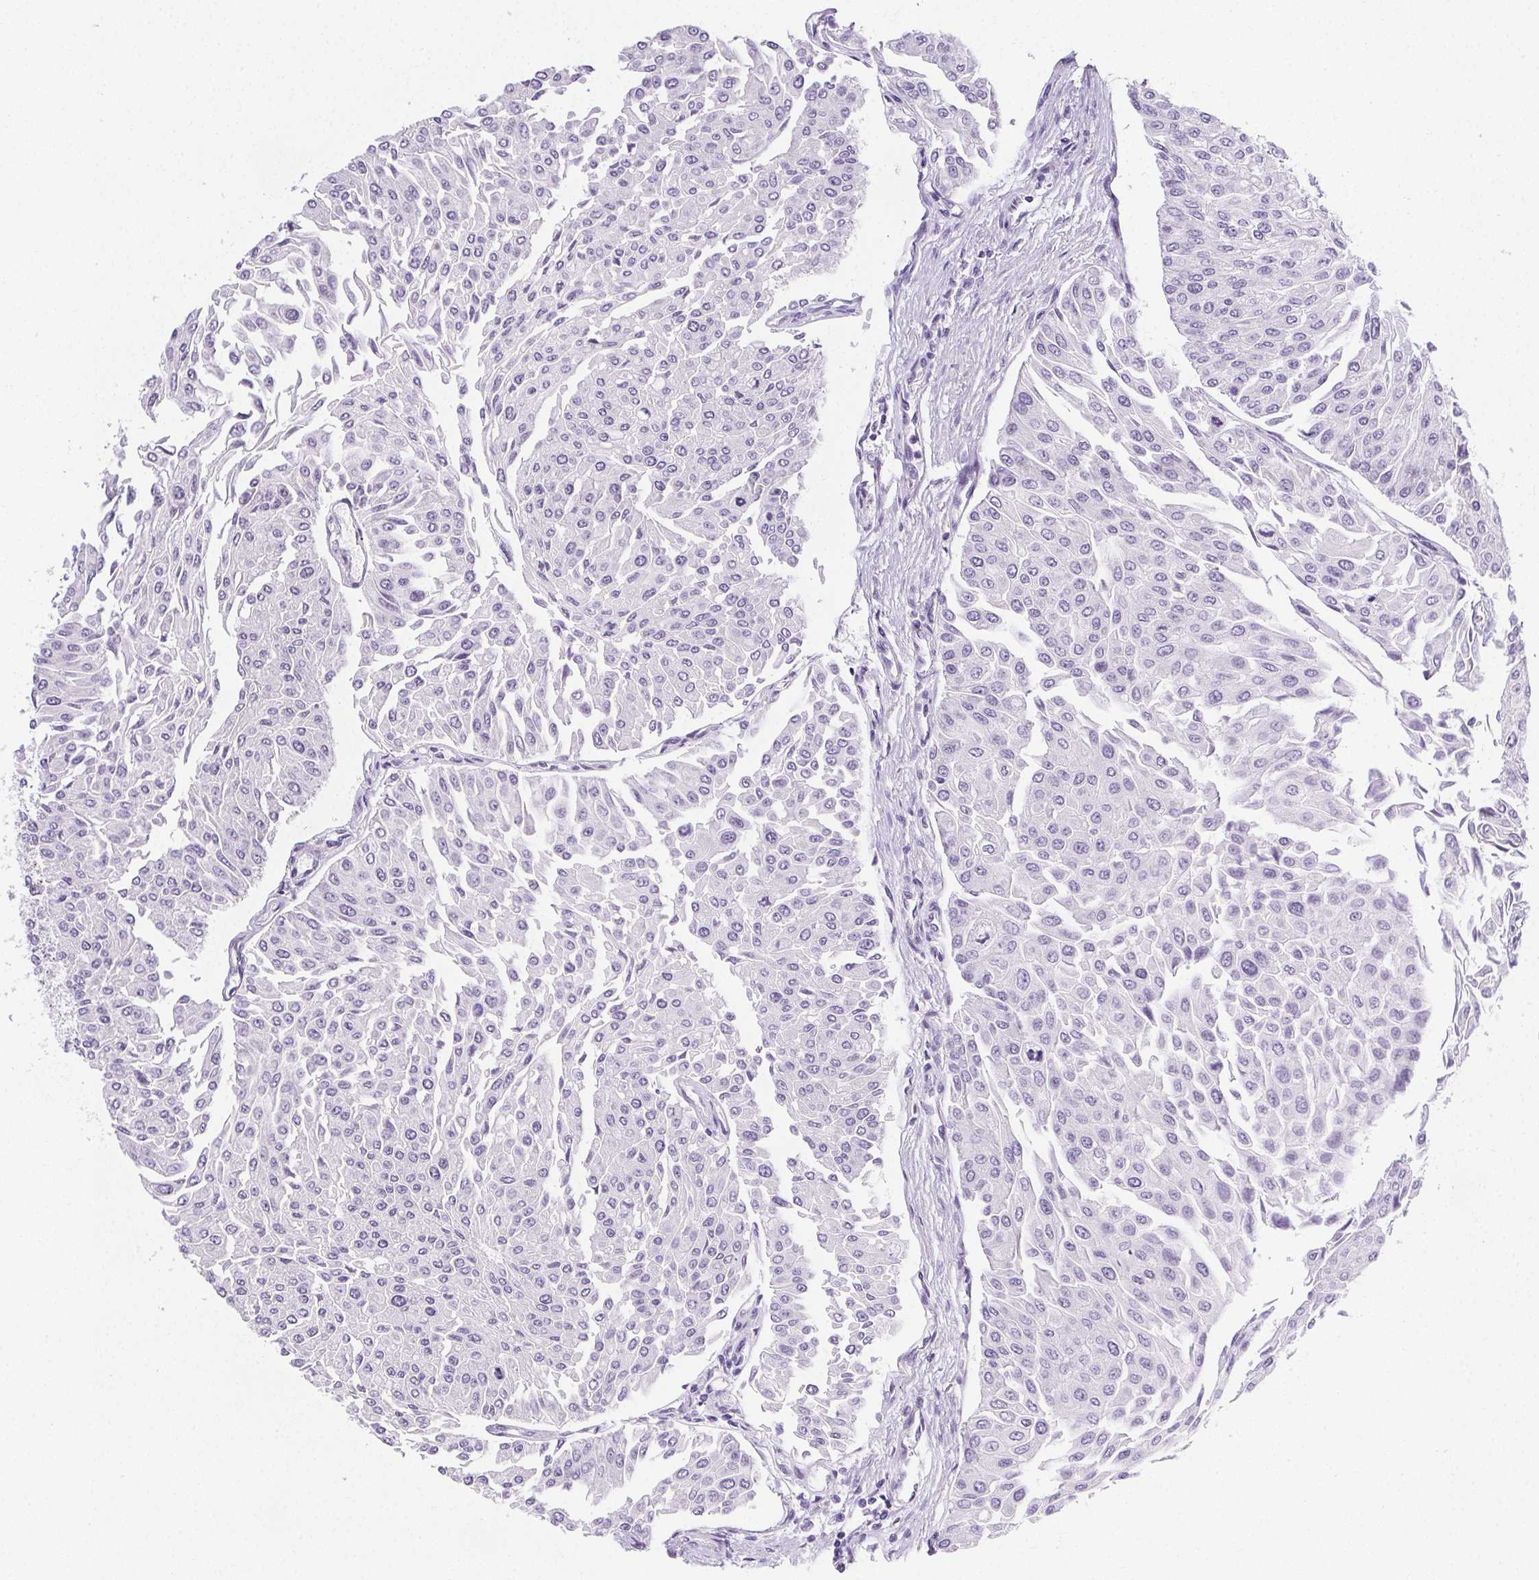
{"staining": {"intensity": "negative", "quantity": "none", "location": "none"}, "tissue": "urothelial cancer", "cell_type": "Tumor cells", "image_type": "cancer", "snomed": [{"axis": "morphology", "description": "Urothelial carcinoma, NOS"}, {"axis": "topography", "description": "Urinary bladder"}], "caption": "High magnification brightfield microscopy of transitional cell carcinoma stained with DAB (3,3'-diaminobenzidine) (brown) and counterstained with hematoxylin (blue): tumor cells show no significant staining. (Immunohistochemistry, brightfield microscopy, high magnification).", "gene": "VTN", "patient": {"sex": "male", "age": 67}}